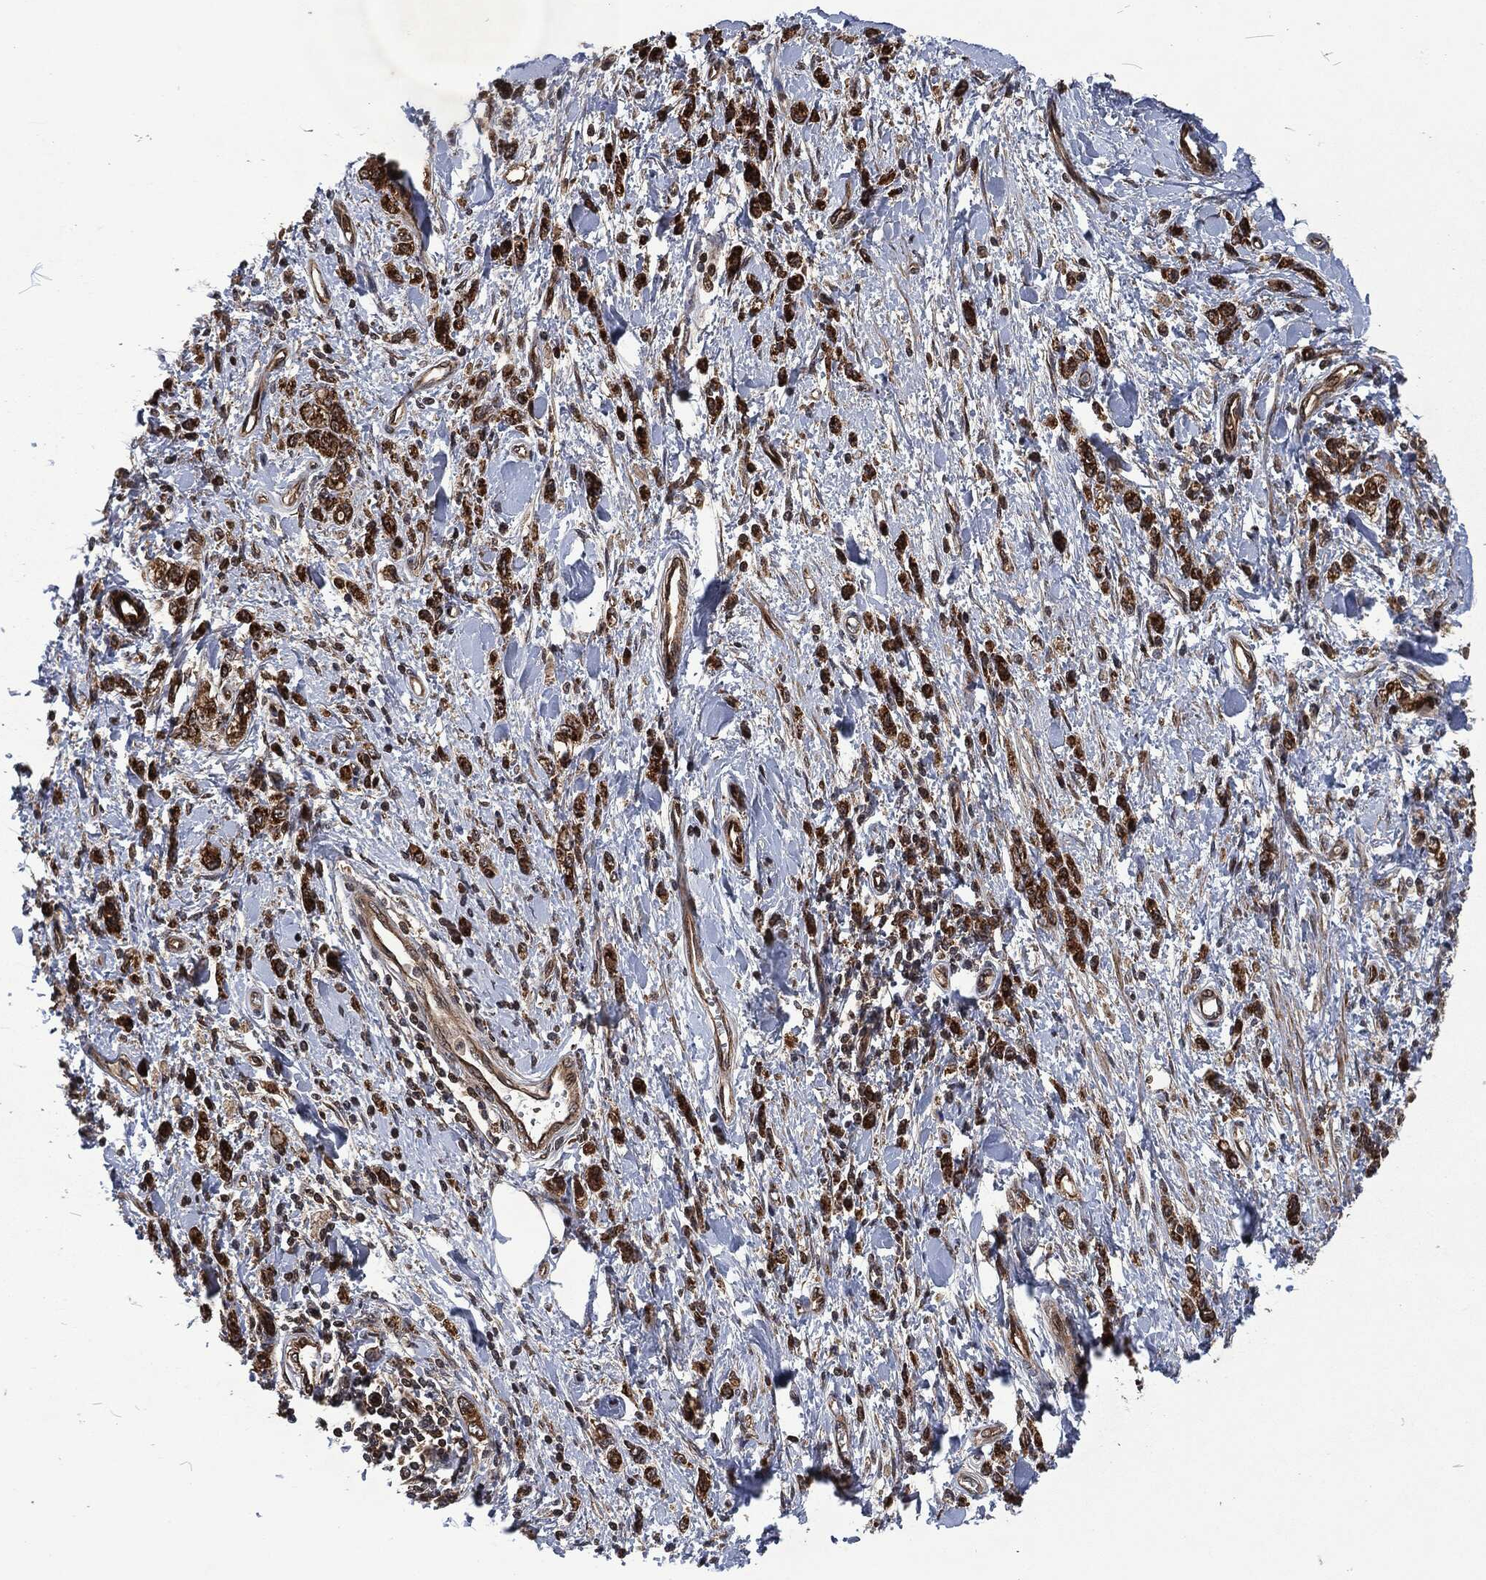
{"staining": {"intensity": "strong", "quantity": ">75%", "location": "cytoplasmic/membranous"}, "tissue": "stomach cancer", "cell_type": "Tumor cells", "image_type": "cancer", "snomed": [{"axis": "morphology", "description": "Adenocarcinoma, NOS"}, {"axis": "topography", "description": "Stomach"}], "caption": "Human stomach cancer stained with a brown dye shows strong cytoplasmic/membranous positive expression in approximately >75% of tumor cells.", "gene": "CMPK2", "patient": {"sex": "male", "age": 77}}